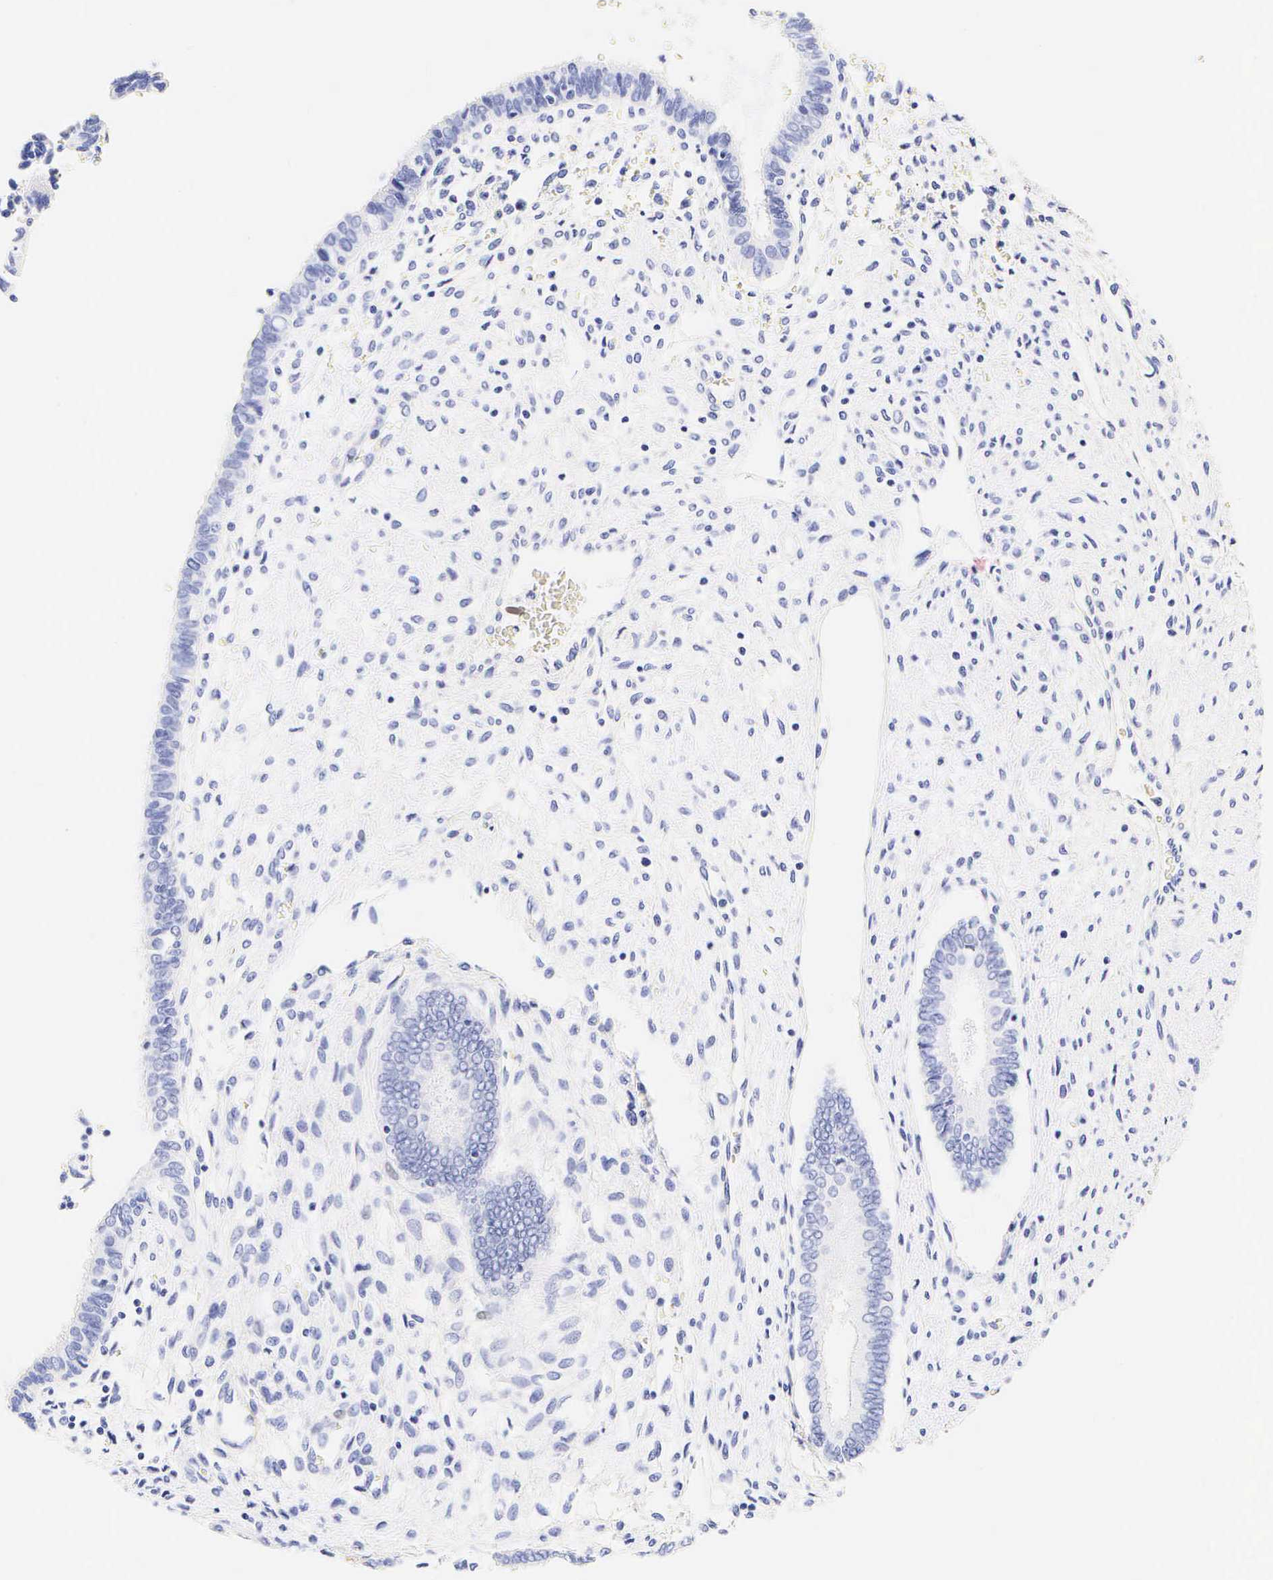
{"staining": {"intensity": "negative", "quantity": "none", "location": "none"}, "tissue": "cervical cancer", "cell_type": "Tumor cells", "image_type": "cancer", "snomed": [{"axis": "morphology", "description": "Normal tissue, NOS"}, {"axis": "morphology", "description": "Adenocarcinoma, NOS"}, {"axis": "topography", "description": "Cervix"}], "caption": "The IHC histopathology image has no significant staining in tumor cells of adenocarcinoma (cervical) tissue.", "gene": "CALD1", "patient": {"sex": "female", "age": 34}}